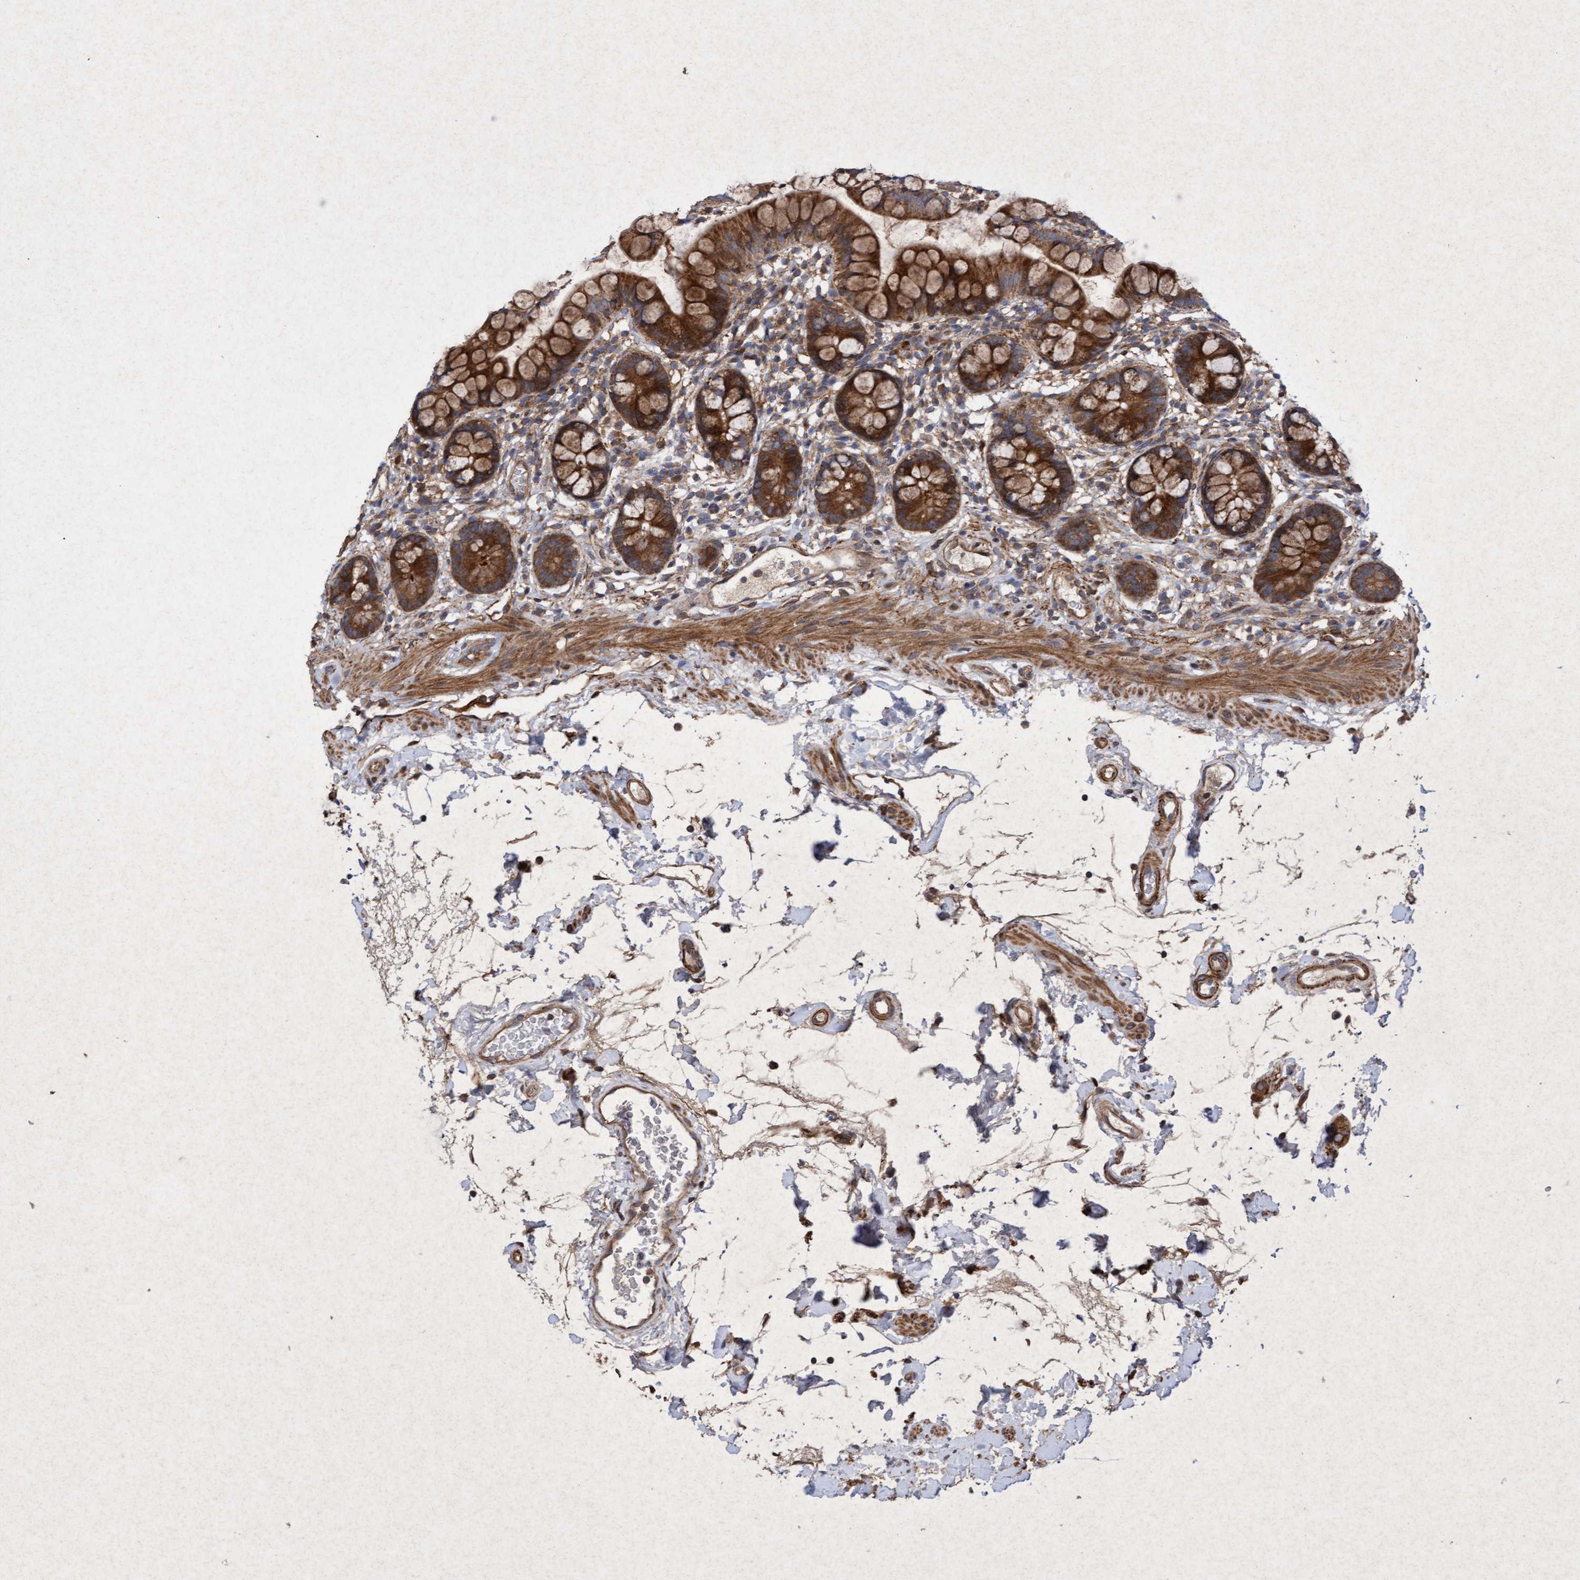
{"staining": {"intensity": "strong", "quantity": ">75%", "location": "cytoplasmic/membranous"}, "tissue": "small intestine", "cell_type": "Glandular cells", "image_type": "normal", "snomed": [{"axis": "morphology", "description": "Normal tissue, NOS"}, {"axis": "topography", "description": "Small intestine"}], "caption": "Small intestine stained with a protein marker reveals strong staining in glandular cells.", "gene": "ELP5", "patient": {"sex": "female", "age": 84}}